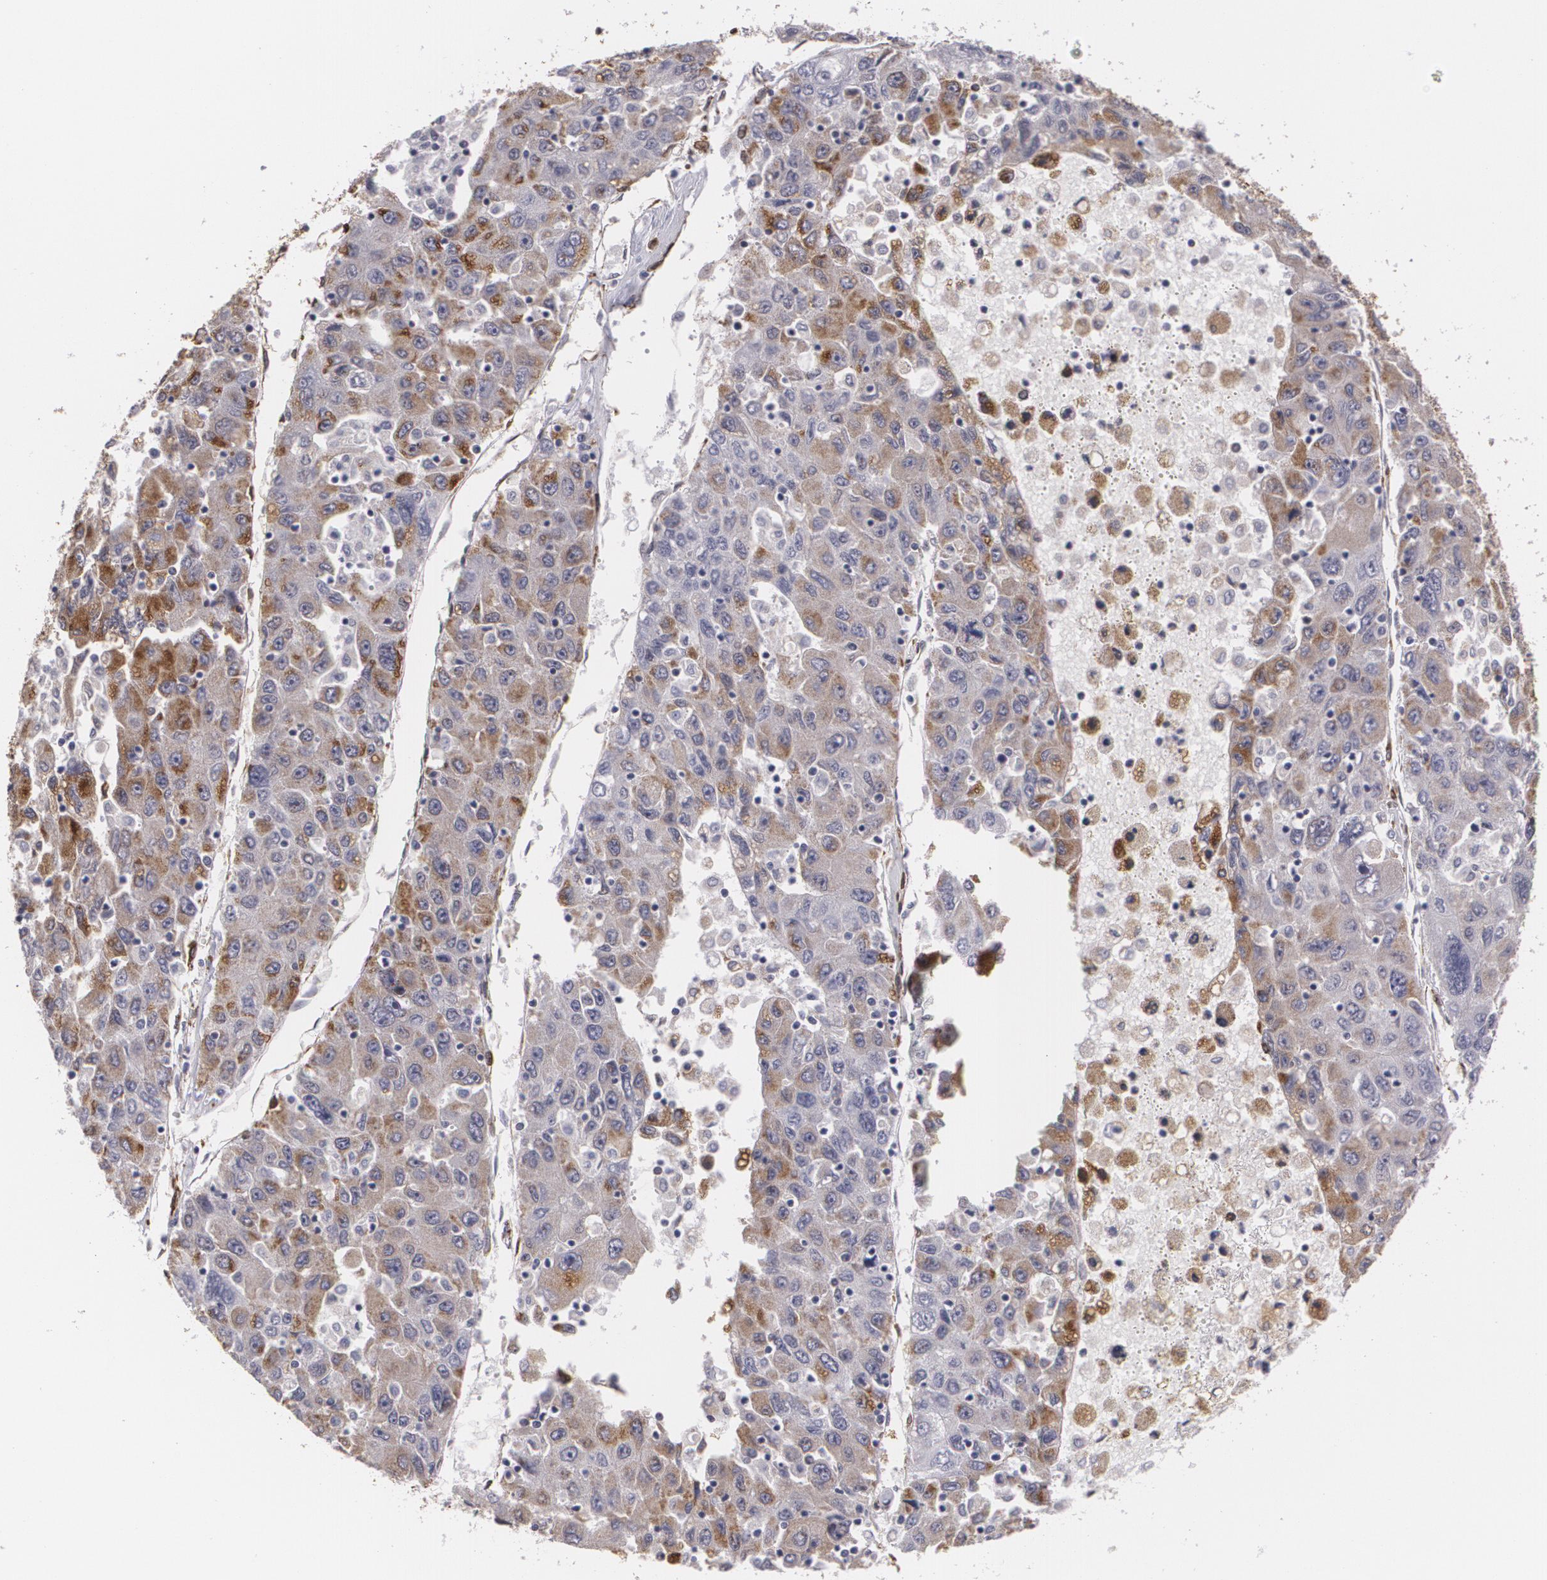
{"staining": {"intensity": "moderate", "quantity": "25%-75%", "location": "cytoplasmic/membranous"}, "tissue": "liver cancer", "cell_type": "Tumor cells", "image_type": "cancer", "snomed": [{"axis": "morphology", "description": "Carcinoma, Hepatocellular, NOS"}, {"axis": "topography", "description": "Liver"}], "caption": "This image demonstrates IHC staining of human liver cancer (hepatocellular carcinoma), with medium moderate cytoplasmic/membranous positivity in about 25%-75% of tumor cells.", "gene": "CYB5R3", "patient": {"sex": "male", "age": 49}}